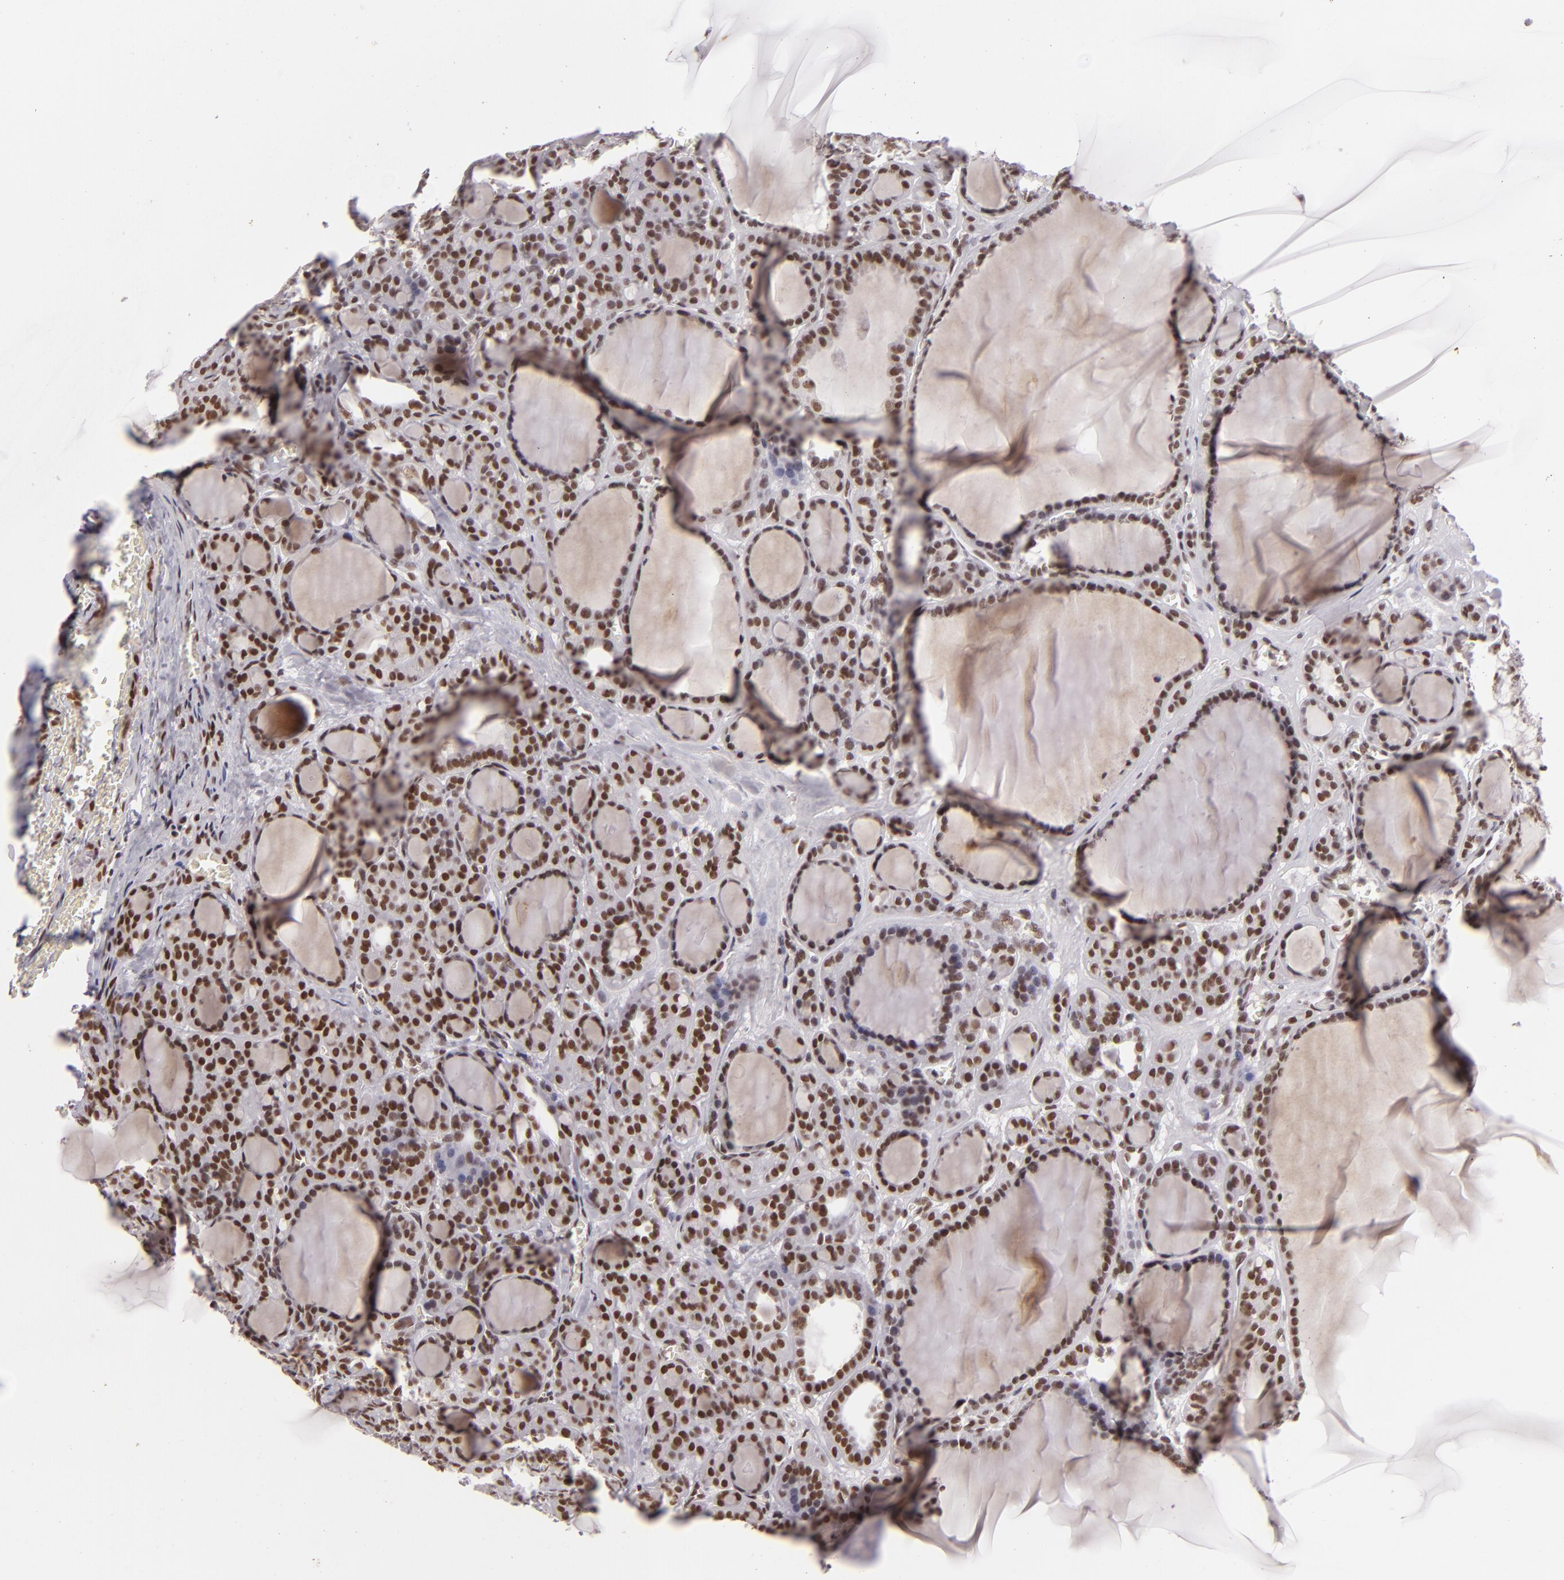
{"staining": {"intensity": "moderate", "quantity": ">75%", "location": "nuclear"}, "tissue": "thyroid cancer", "cell_type": "Tumor cells", "image_type": "cancer", "snomed": [{"axis": "morphology", "description": "Follicular adenoma carcinoma, NOS"}, {"axis": "topography", "description": "Thyroid gland"}], "caption": "Human thyroid follicular adenoma carcinoma stained with a protein marker displays moderate staining in tumor cells.", "gene": "BRD8", "patient": {"sex": "female", "age": 71}}